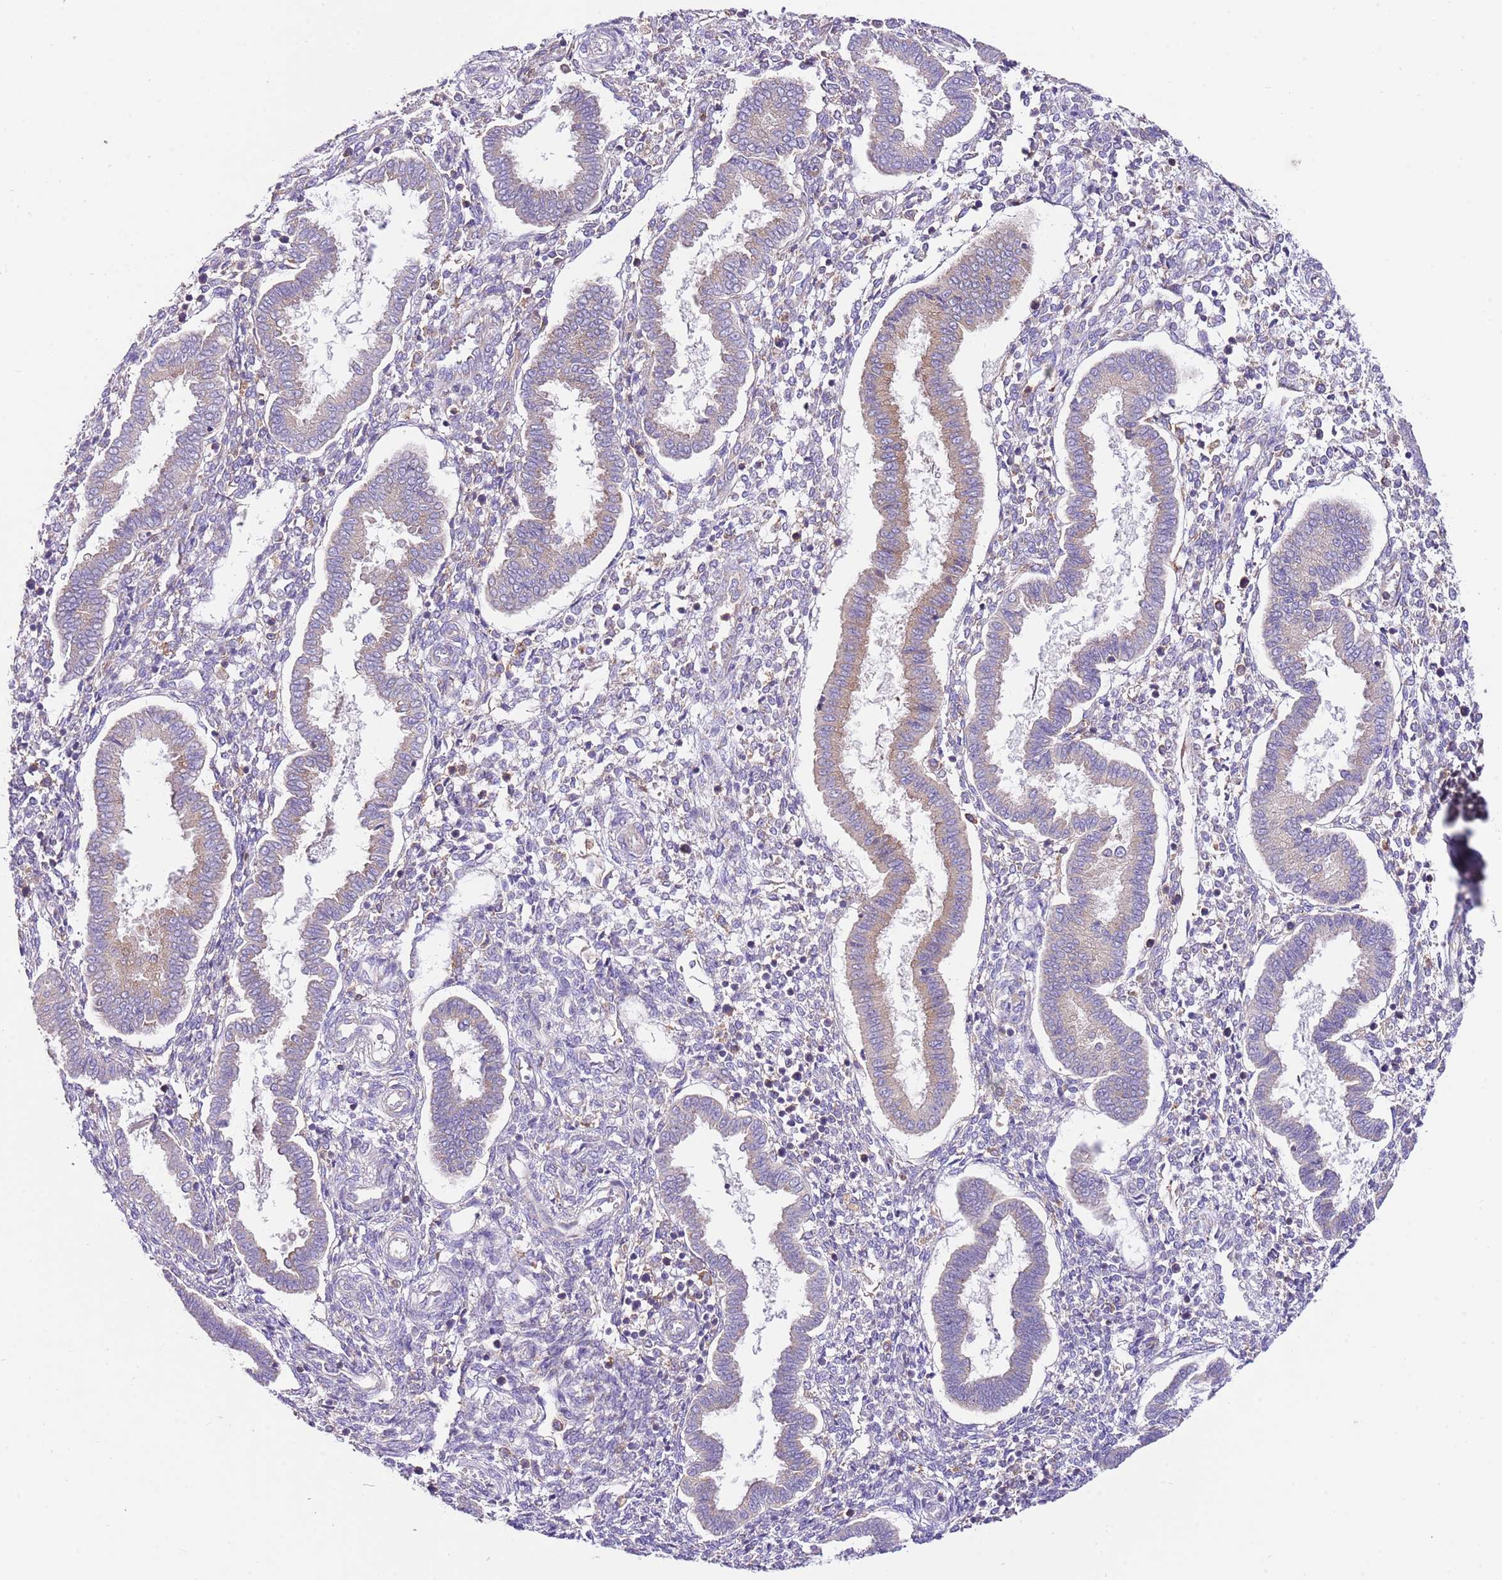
{"staining": {"intensity": "moderate", "quantity": "<25%", "location": "cytoplasmic/membranous"}, "tissue": "endometrium", "cell_type": "Cells in endometrial stroma", "image_type": "normal", "snomed": [{"axis": "morphology", "description": "Normal tissue, NOS"}, {"axis": "topography", "description": "Endometrium"}], "caption": "IHC of benign human endometrium demonstrates low levels of moderate cytoplasmic/membranous positivity in approximately <25% of cells in endometrial stroma. (DAB (3,3'-diaminobenzidine) IHC with brightfield microscopy, high magnification).", "gene": "RPS10", "patient": {"sex": "female", "age": 24}}